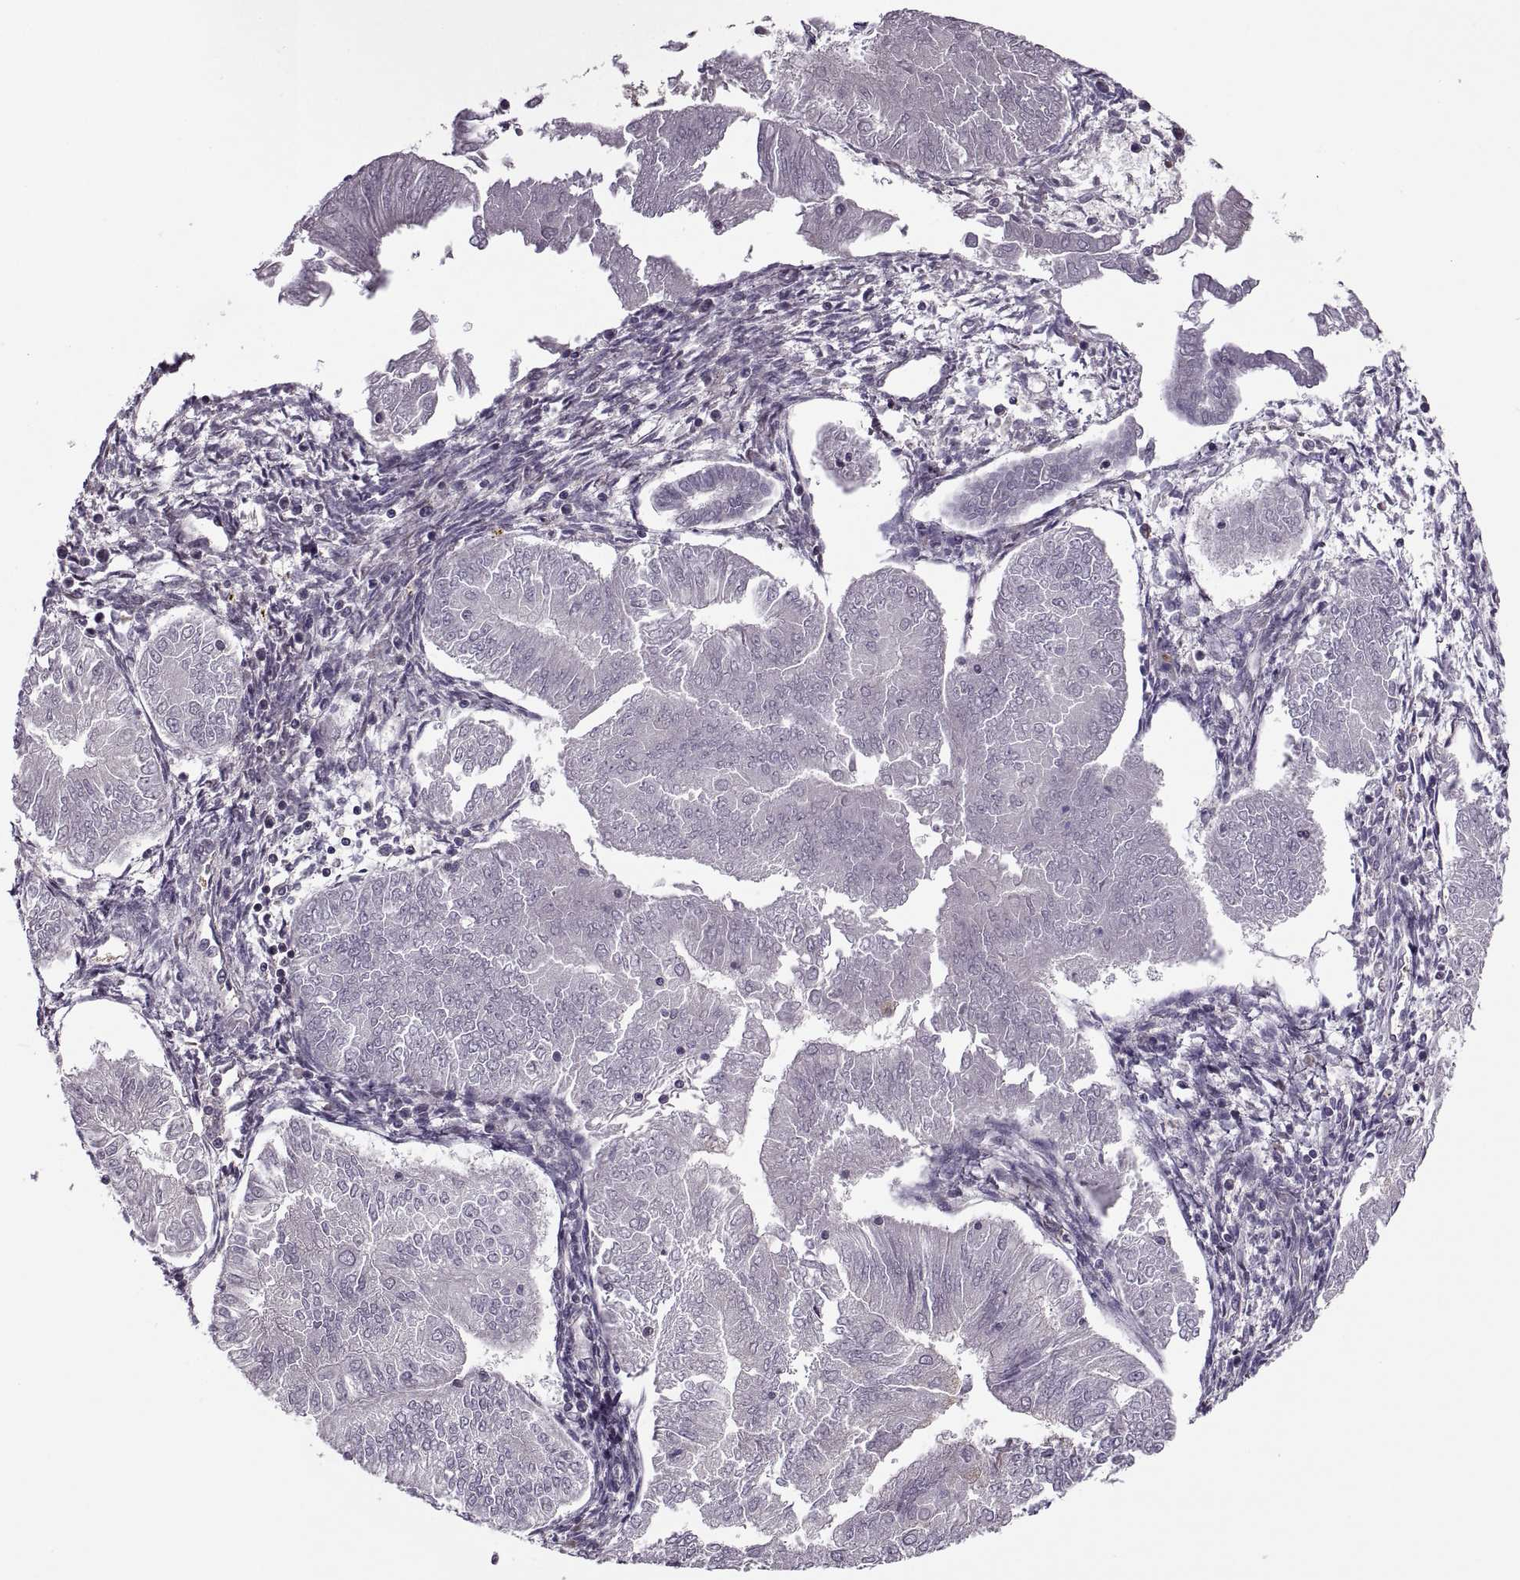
{"staining": {"intensity": "negative", "quantity": "none", "location": "none"}, "tissue": "endometrial cancer", "cell_type": "Tumor cells", "image_type": "cancer", "snomed": [{"axis": "morphology", "description": "Adenocarcinoma, NOS"}, {"axis": "topography", "description": "Endometrium"}], "caption": "Immunohistochemical staining of endometrial cancer (adenocarcinoma) demonstrates no significant expression in tumor cells. (Brightfield microscopy of DAB (3,3'-diaminobenzidine) IHC at high magnification).", "gene": "SLC2A3", "patient": {"sex": "female", "age": 53}}